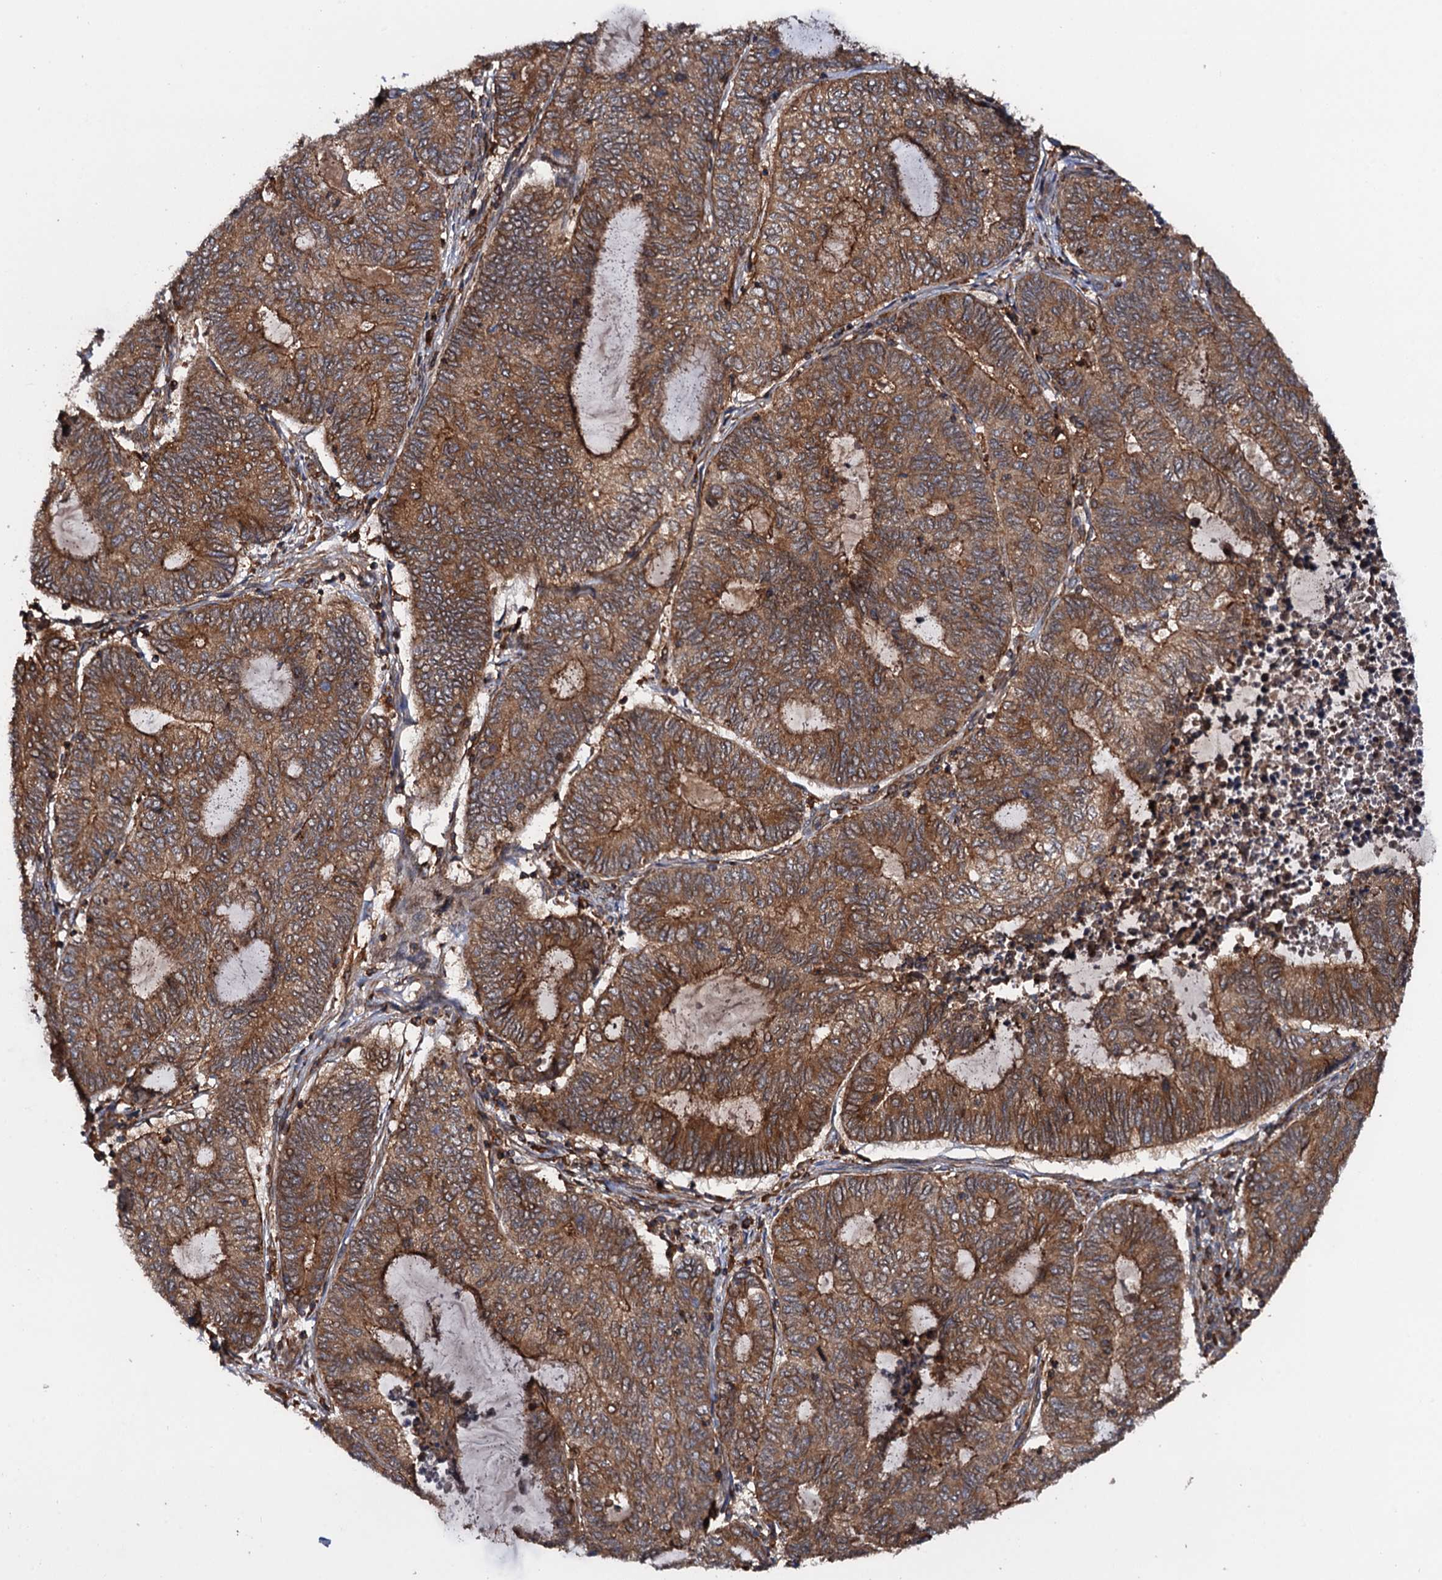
{"staining": {"intensity": "moderate", "quantity": ">75%", "location": "cytoplasmic/membranous"}, "tissue": "endometrial cancer", "cell_type": "Tumor cells", "image_type": "cancer", "snomed": [{"axis": "morphology", "description": "Adenocarcinoma, NOS"}, {"axis": "topography", "description": "Uterus"}, {"axis": "topography", "description": "Endometrium"}], "caption": "Protein expression analysis of endometrial adenocarcinoma shows moderate cytoplasmic/membranous expression in about >75% of tumor cells. The protein of interest is shown in brown color, while the nuclei are stained blue.", "gene": "BORA", "patient": {"sex": "female", "age": 70}}